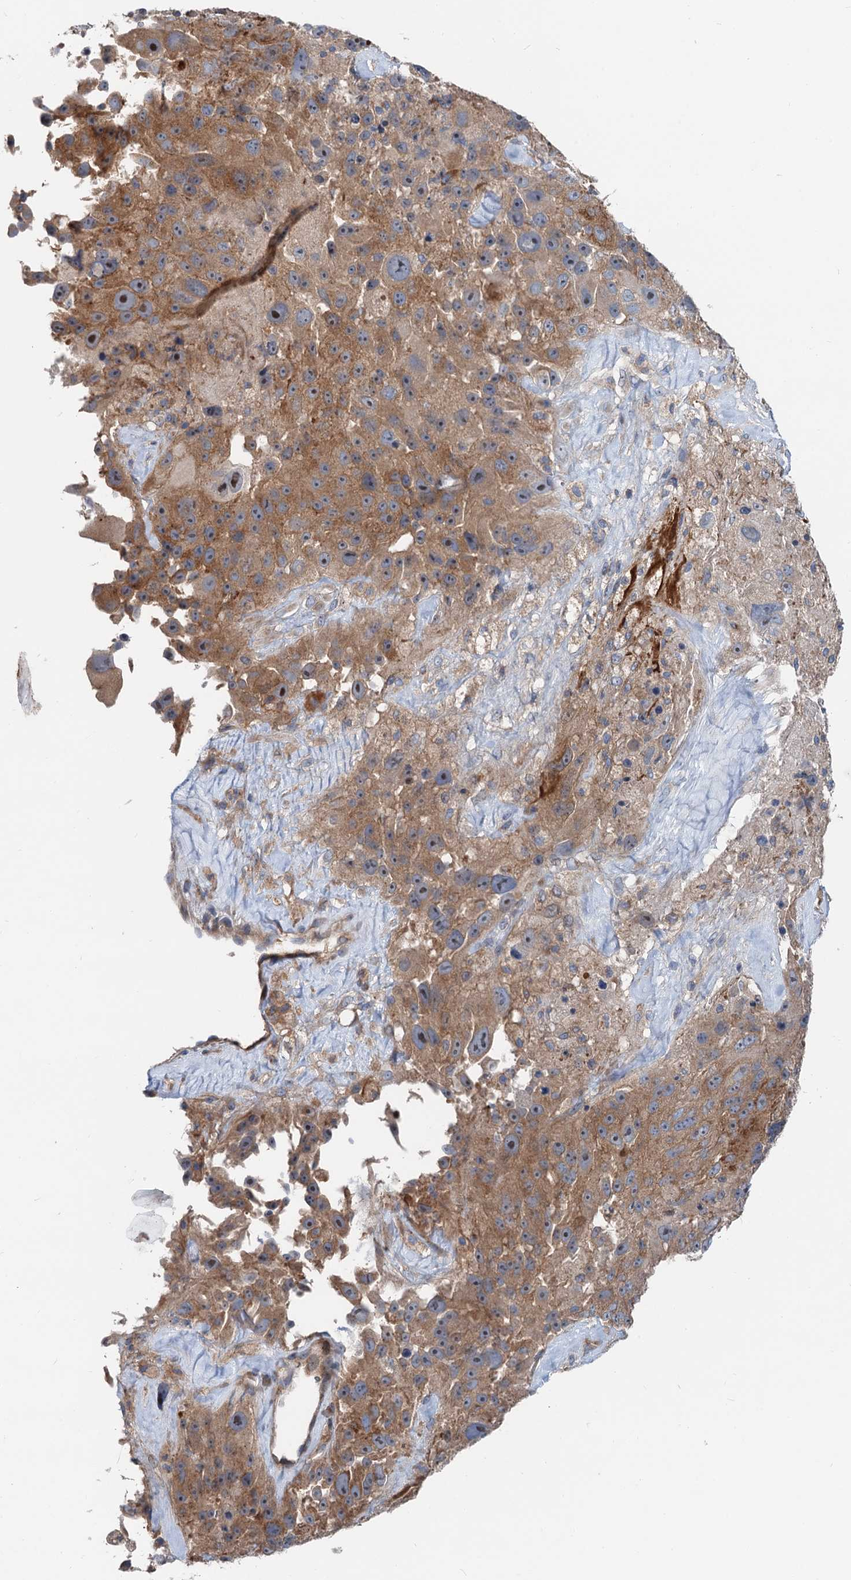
{"staining": {"intensity": "moderate", "quantity": ">75%", "location": "cytoplasmic/membranous"}, "tissue": "melanoma", "cell_type": "Tumor cells", "image_type": "cancer", "snomed": [{"axis": "morphology", "description": "Malignant melanoma, Metastatic site"}, {"axis": "topography", "description": "Lymph node"}], "caption": "A photomicrograph showing moderate cytoplasmic/membranous positivity in about >75% of tumor cells in melanoma, as visualized by brown immunohistochemical staining.", "gene": "ANKRD26", "patient": {"sex": "male", "age": 62}}